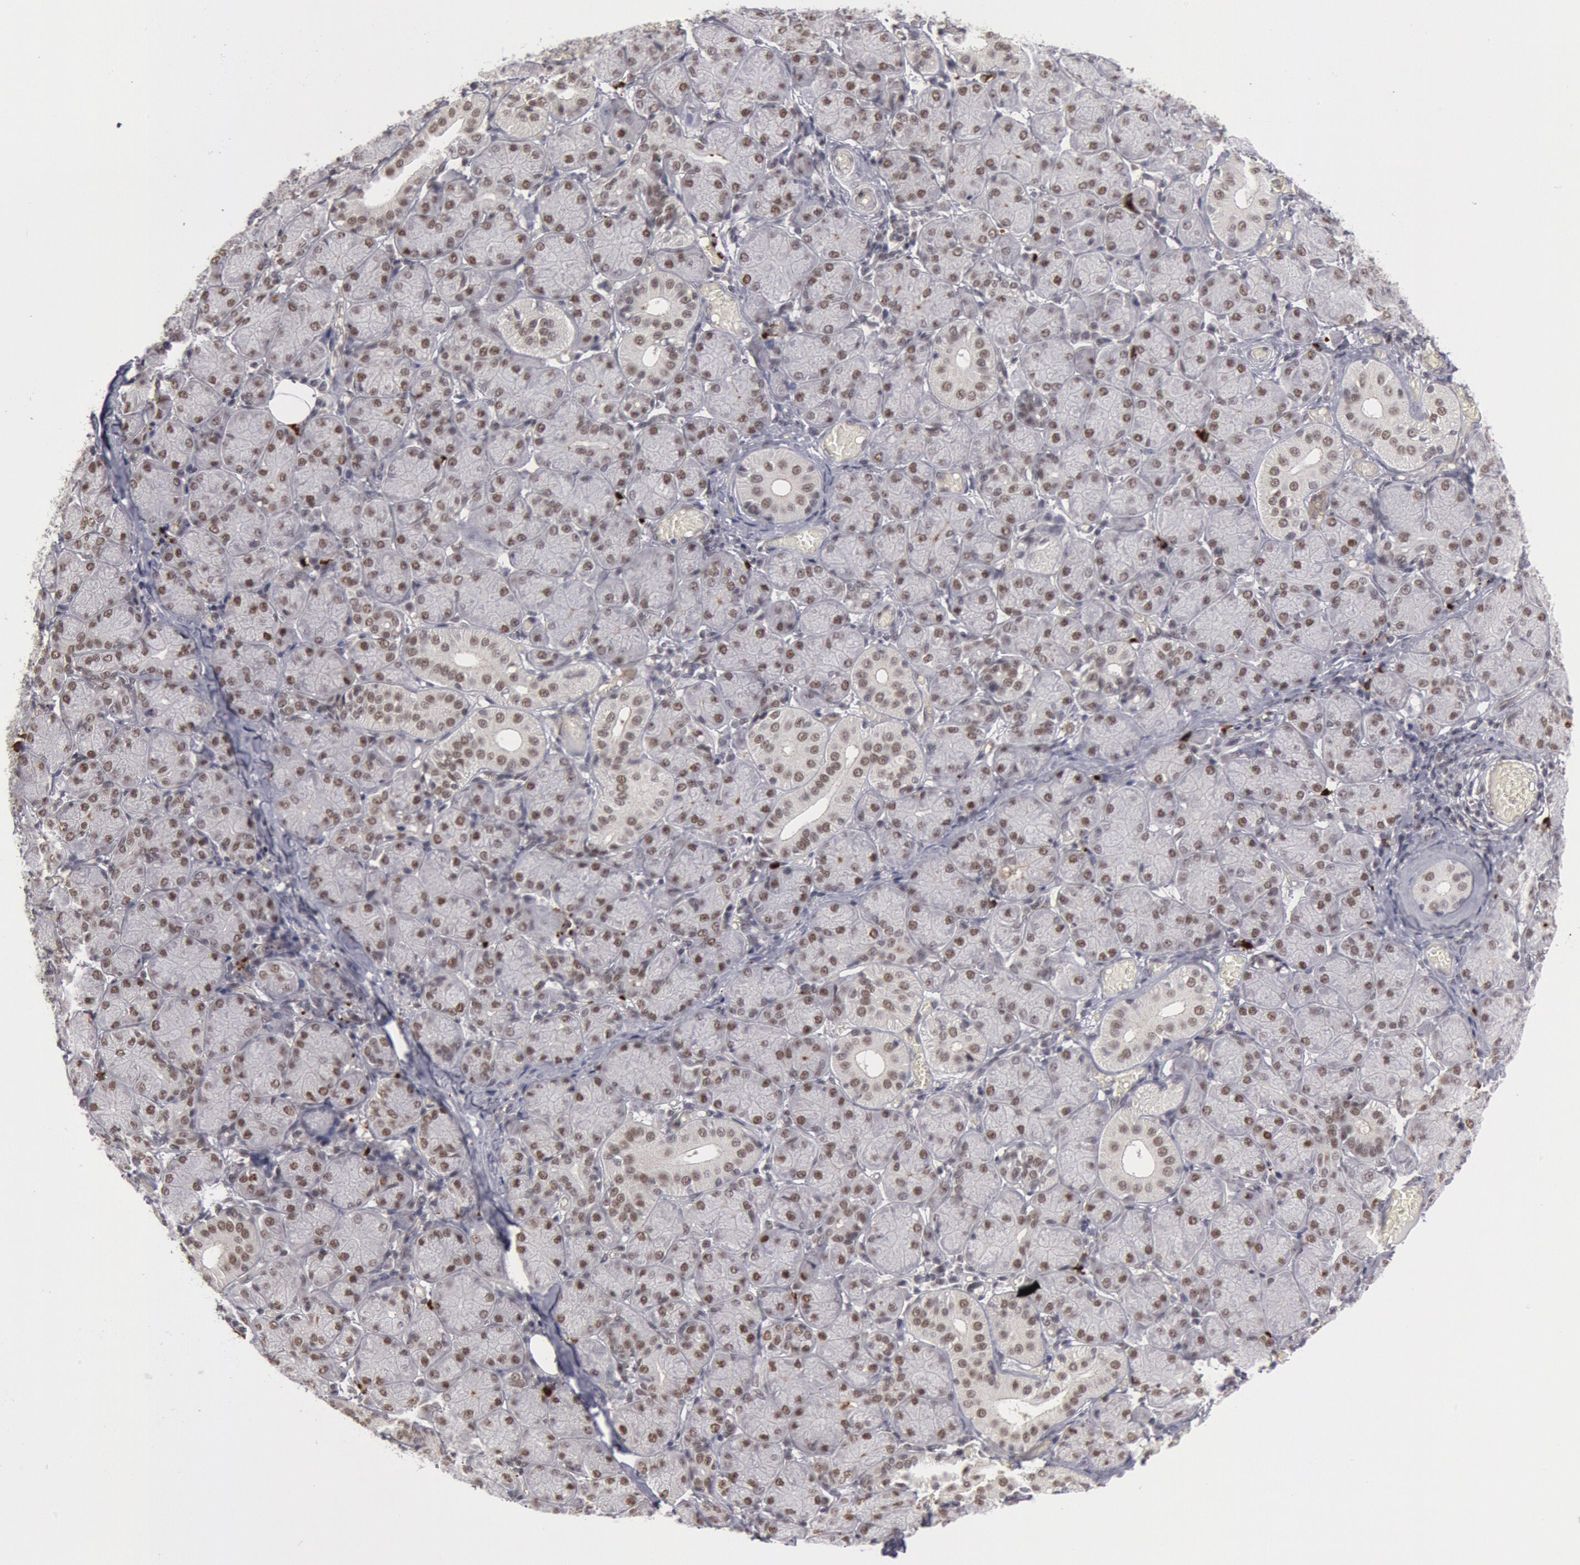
{"staining": {"intensity": "weak", "quantity": "<25%", "location": "nuclear"}, "tissue": "salivary gland", "cell_type": "Glandular cells", "image_type": "normal", "snomed": [{"axis": "morphology", "description": "Normal tissue, NOS"}, {"axis": "topography", "description": "Salivary gland"}], "caption": "Unremarkable salivary gland was stained to show a protein in brown. There is no significant expression in glandular cells.", "gene": "PPP4R3B", "patient": {"sex": "female", "age": 24}}